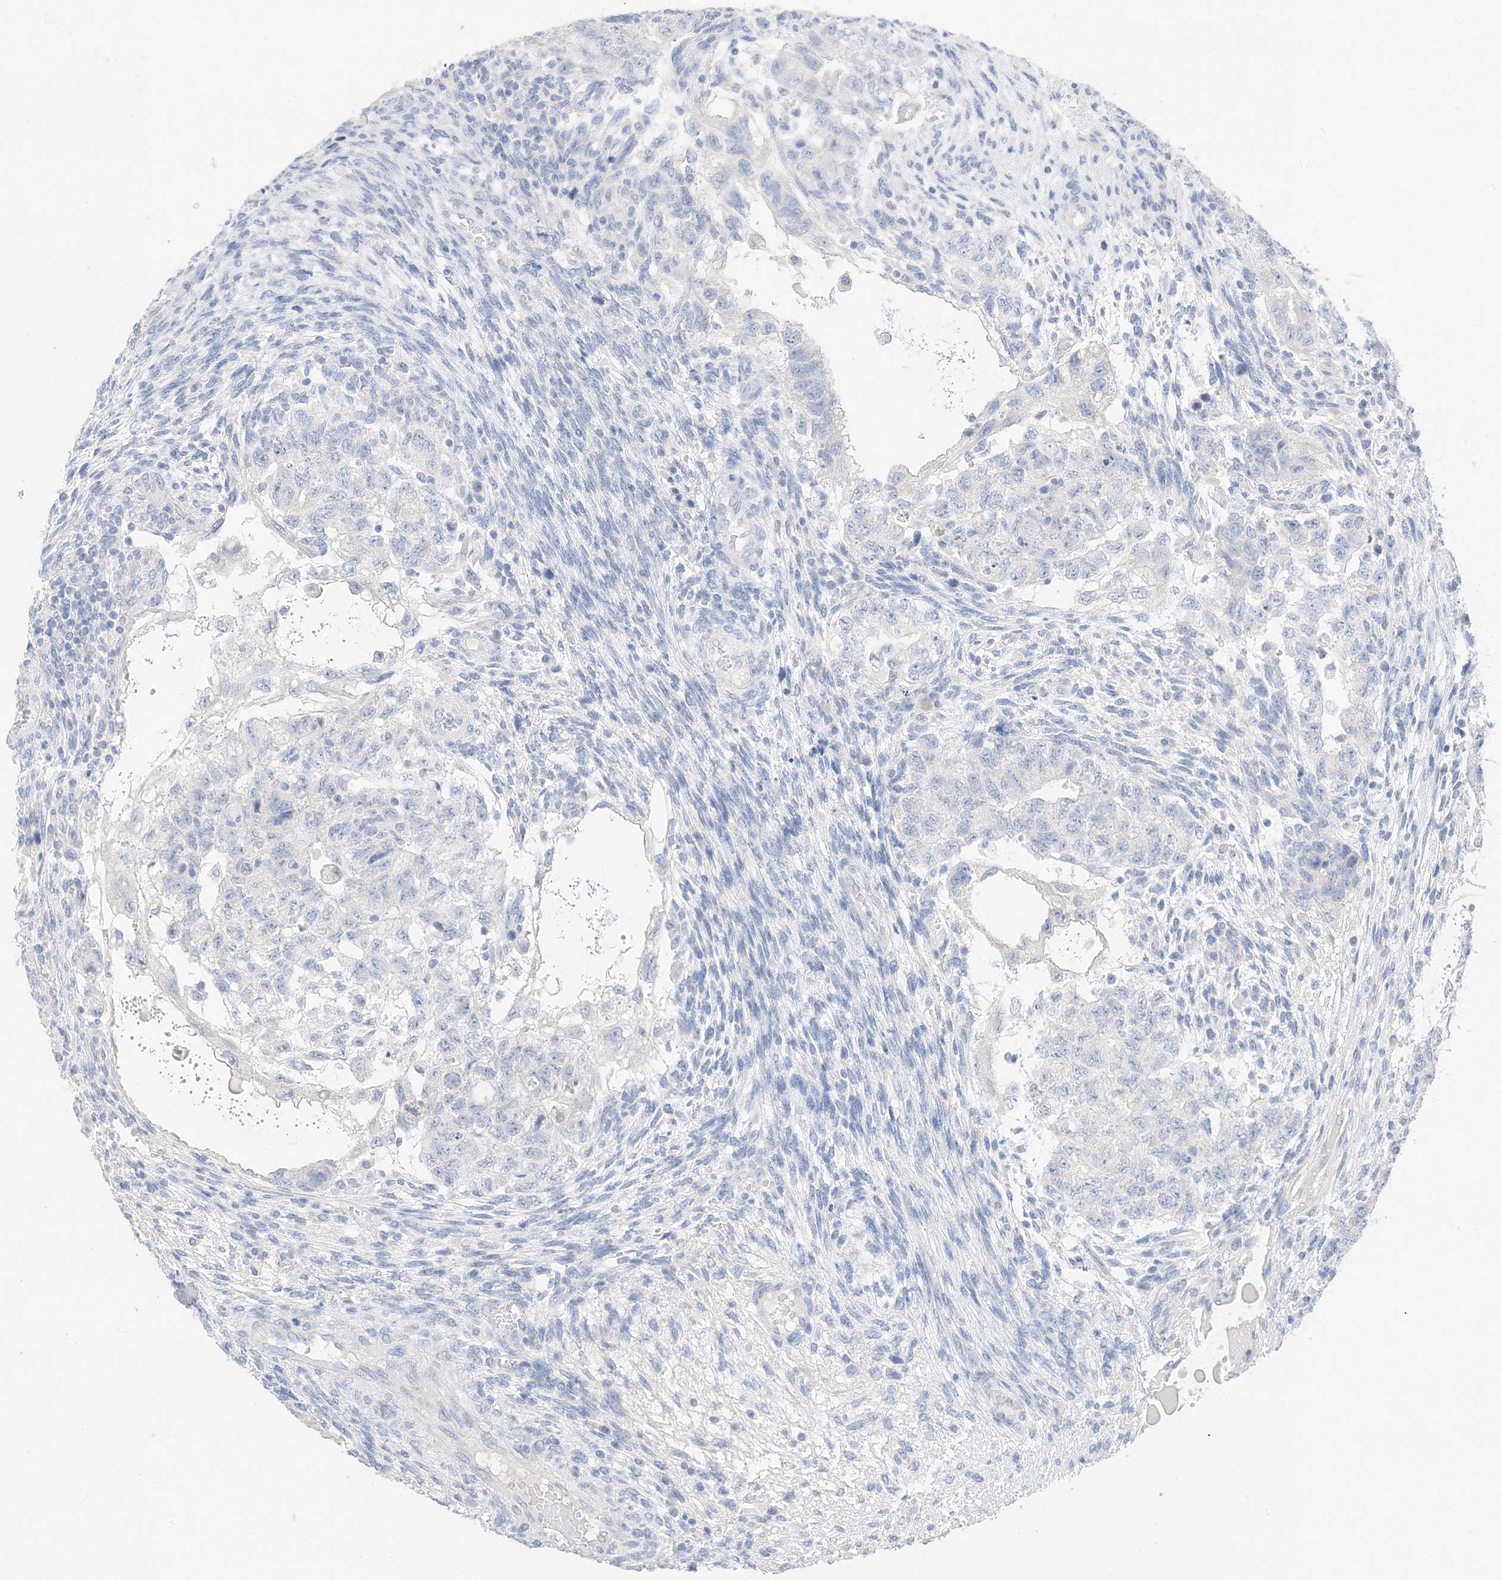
{"staining": {"intensity": "negative", "quantity": "none", "location": "none"}, "tissue": "testis cancer", "cell_type": "Tumor cells", "image_type": "cancer", "snomed": [{"axis": "morphology", "description": "Carcinoma, Embryonal, NOS"}, {"axis": "topography", "description": "Testis"}], "caption": "Tumor cells are negative for brown protein staining in testis cancer.", "gene": "MUC17", "patient": {"sex": "male", "age": 36}}